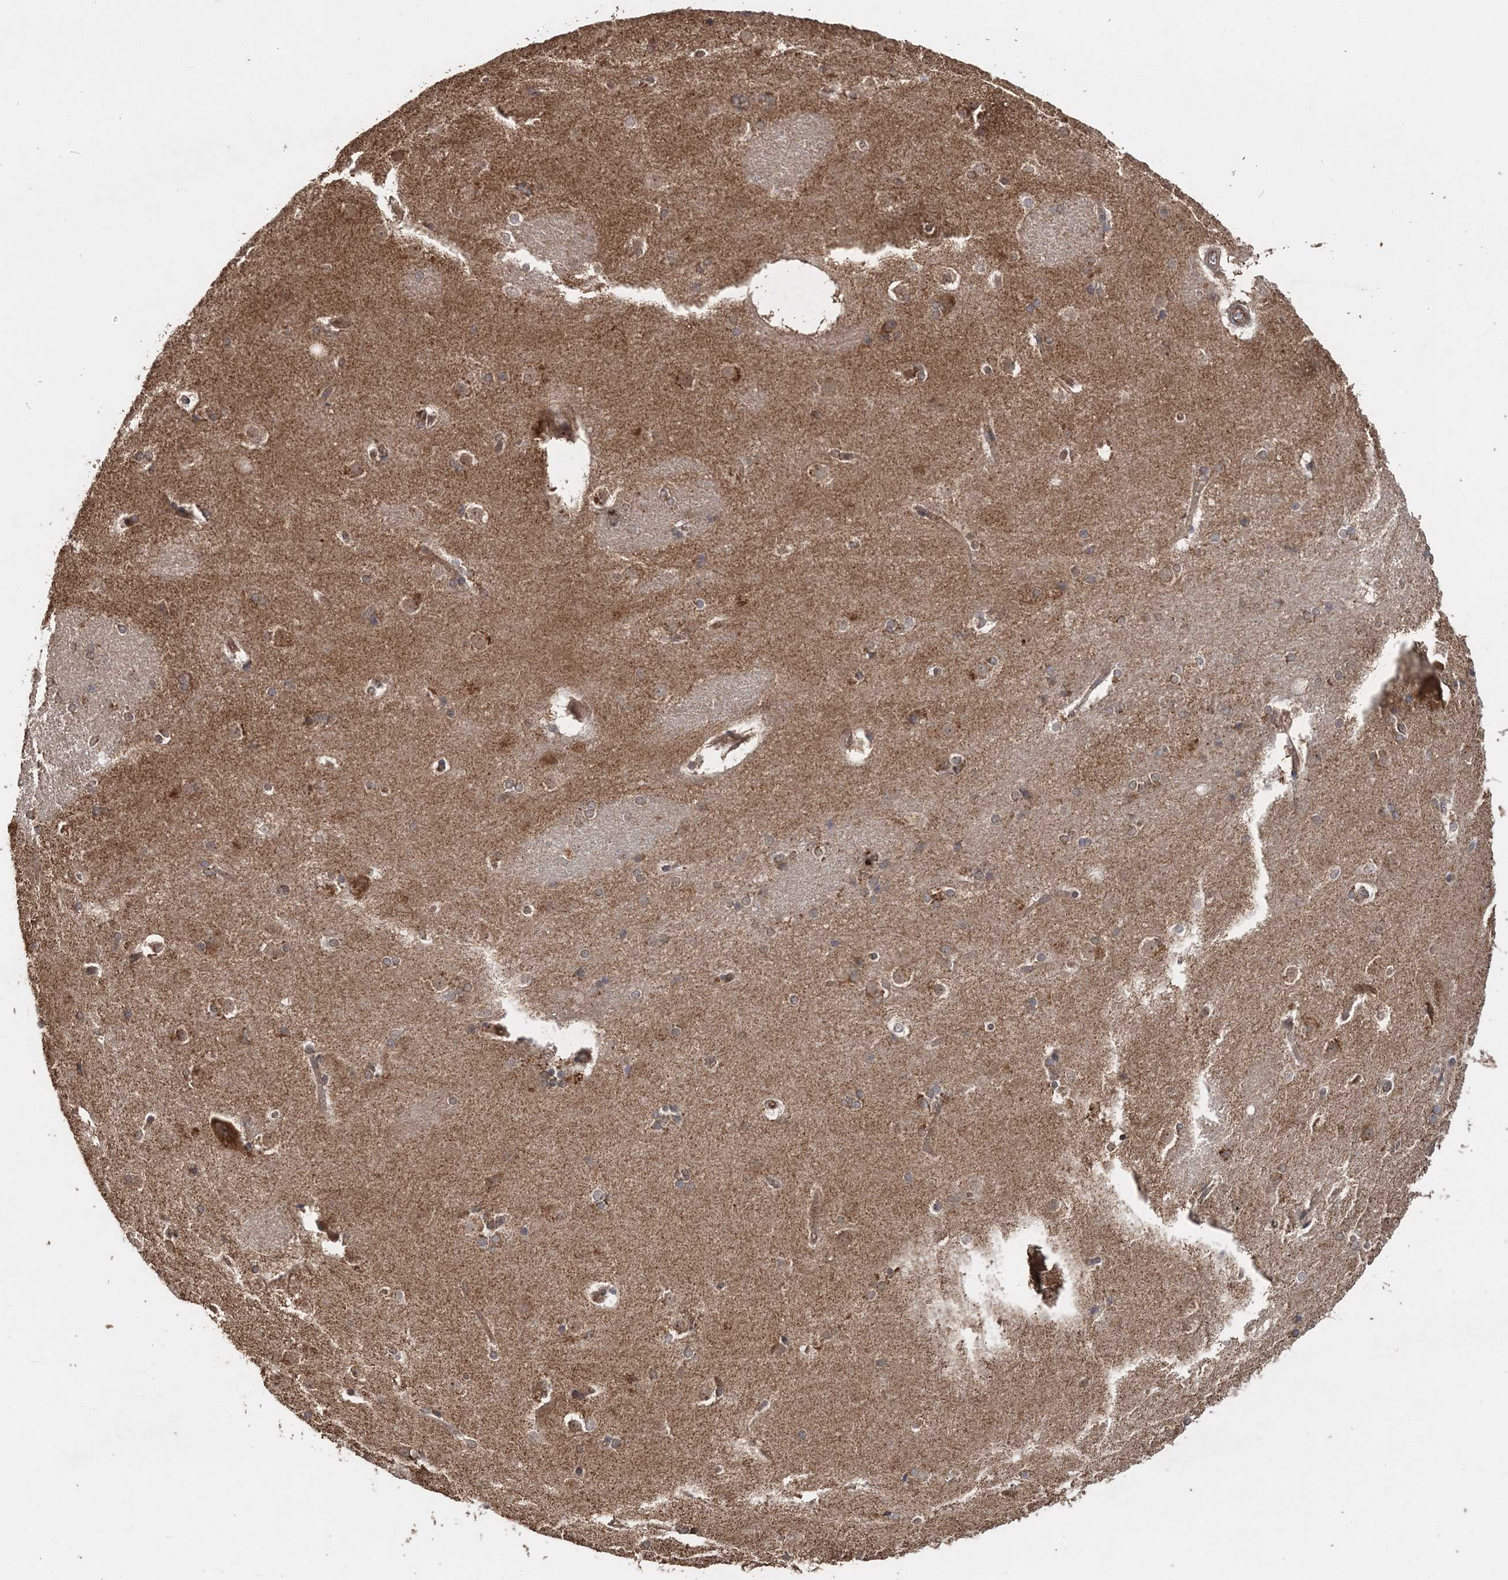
{"staining": {"intensity": "moderate", "quantity": "<25%", "location": "cytoplasmic/membranous"}, "tissue": "caudate", "cell_type": "Glial cells", "image_type": "normal", "snomed": [{"axis": "morphology", "description": "Normal tissue, NOS"}, {"axis": "topography", "description": "Lateral ventricle wall"}], "caption": "Immunohistochemistry (IHC) micrograph of normal caudate: human caudate stained using immunohistochemistry (IHC) demonstrates low levels of moderate protein expression localized specifically in the cytoplasmic/membranous of glial cells, appearing as a cytoplasmic/membranous brown color.", "gene": "RAB14", "patient": {"sex": "female", "age": 19}}